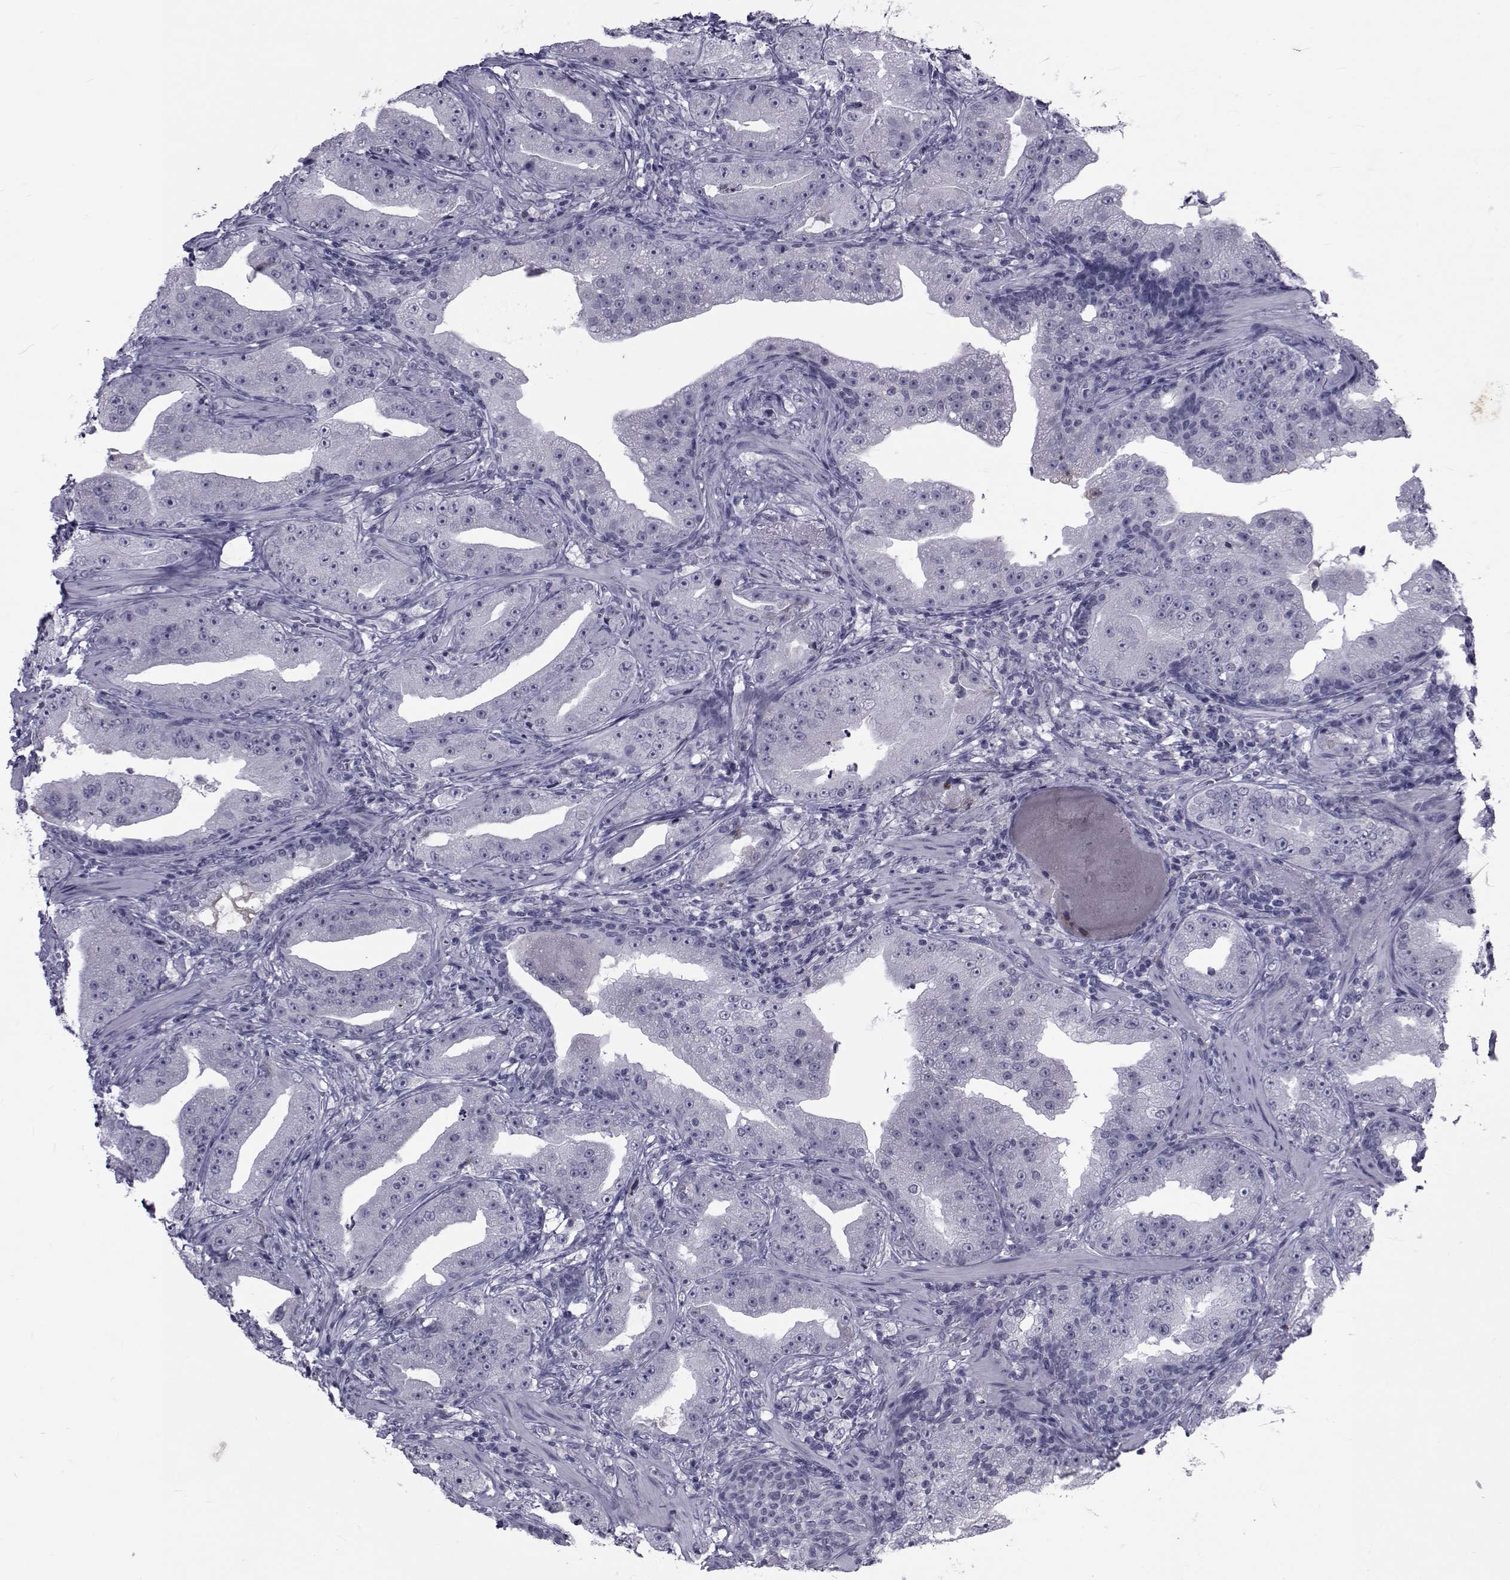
{"staining": {"intensity": "negative", "quantity": "none", "location": "none"}, "tissue": "prostate cancer", "cell_type": "Tumor cells", "image_type": "cancer", "snomed": [{"axis": "morphology", "description": "Adenocarcinoma, Low grade"}, {"axis": "topography", "description": "Prostate"}], "caption": "An image of adenocarcinoma (low-grade) (prostate) stained for a protein shows no brown staining in tumor cells. (DAB IHC visualized using brightfield microscopy, high magnification).", "gene": "PAX2", "patient": {"sex": "male", "age": 62}}